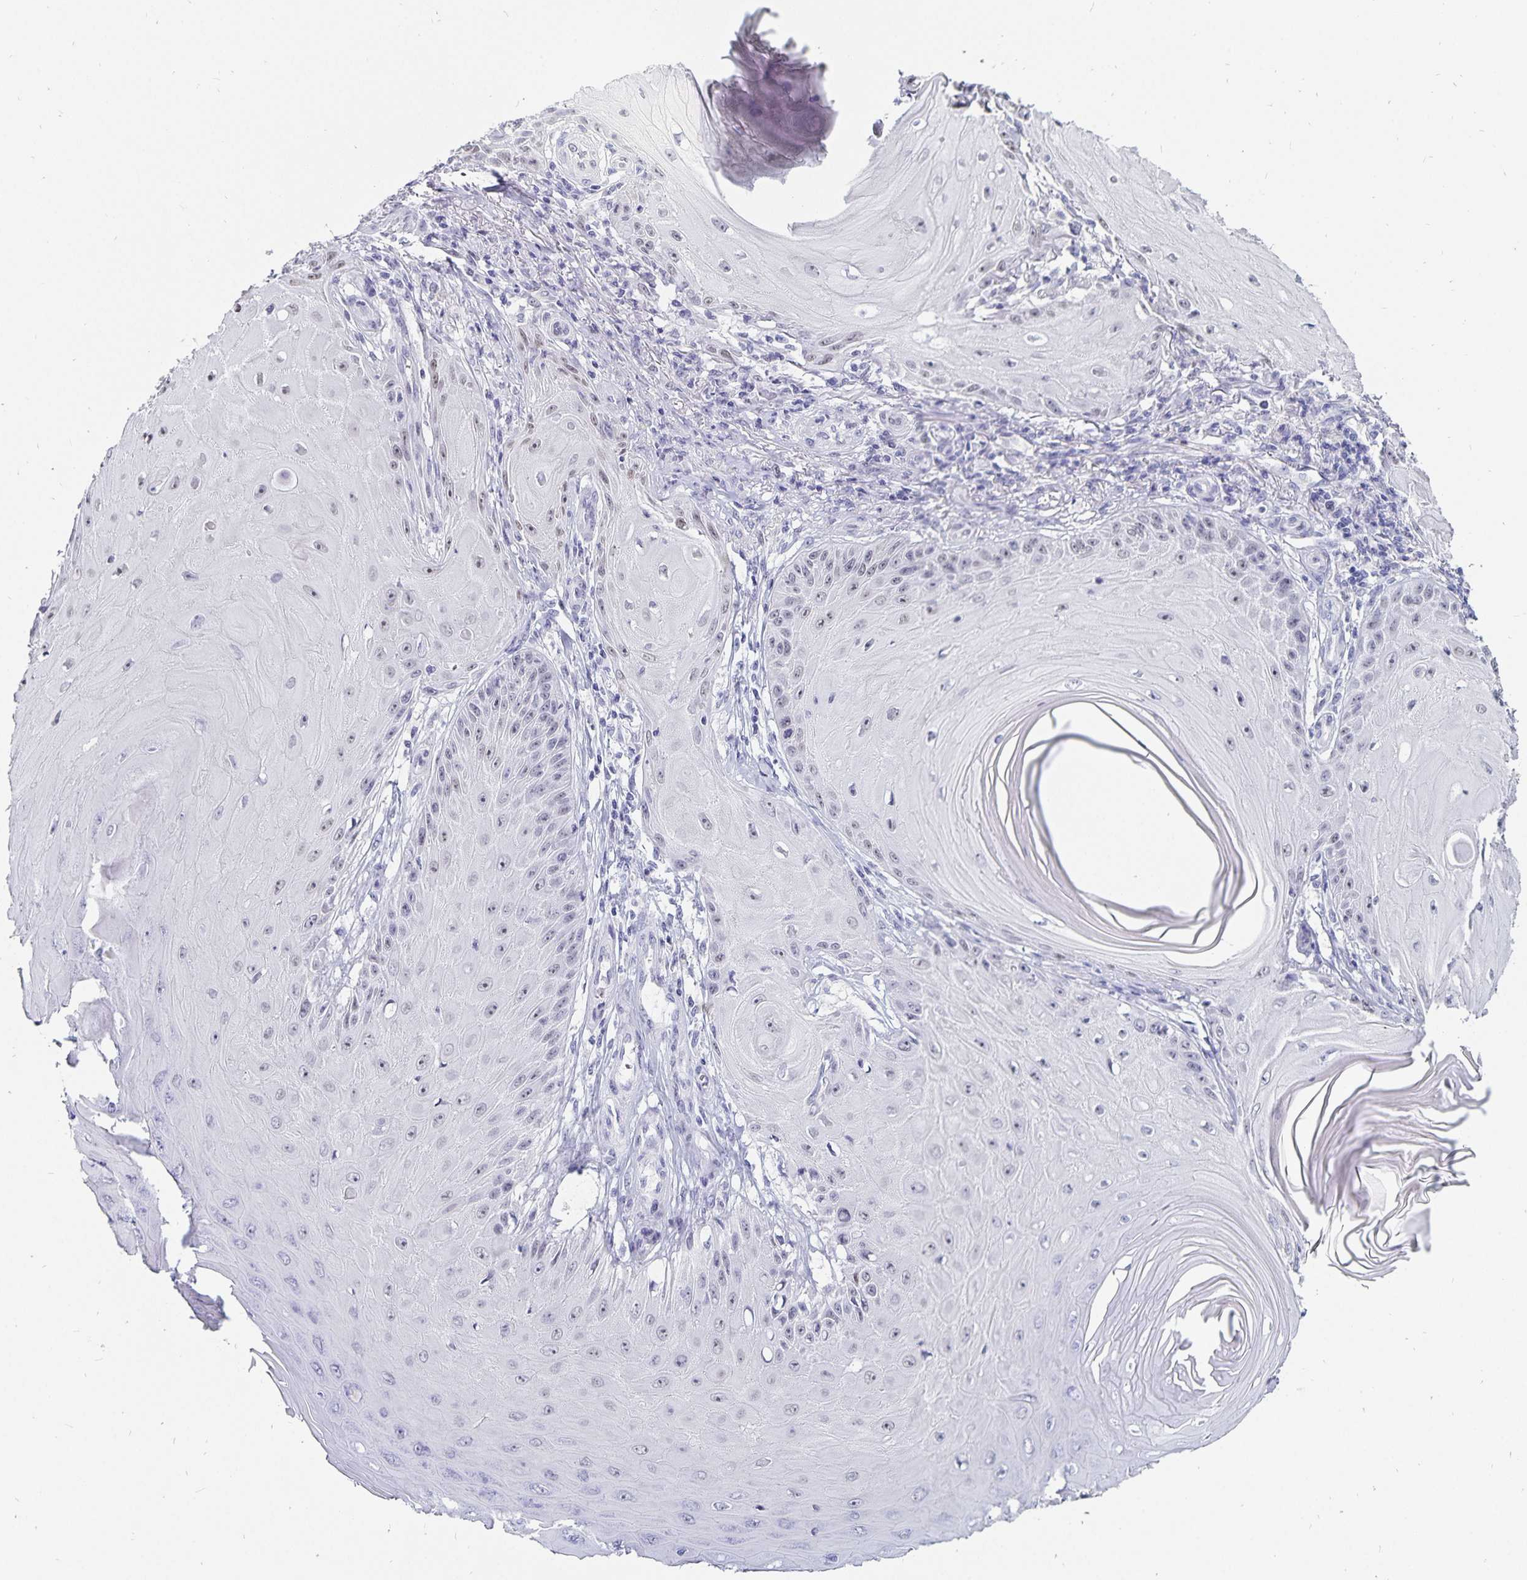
{"staining": {"intensity": "negative", "quantity": "none", "location": "none"}, "tissue": "skin cancer", "cell_type": "Tumor cells", "image_type": "cancer", "snomed": [{"axis": "morphology", "description": "Squamous cell carcinoma, NOS"}, {"axis": "topography", "description": "Skin"}], "caption": "This is an immunohistochemistry photomicrograph of human skin squamous cell carcinoma. There is no expression in tumor cells.", "gene": "HMGB3", "patient": {"sex": "female", "age": 77}}